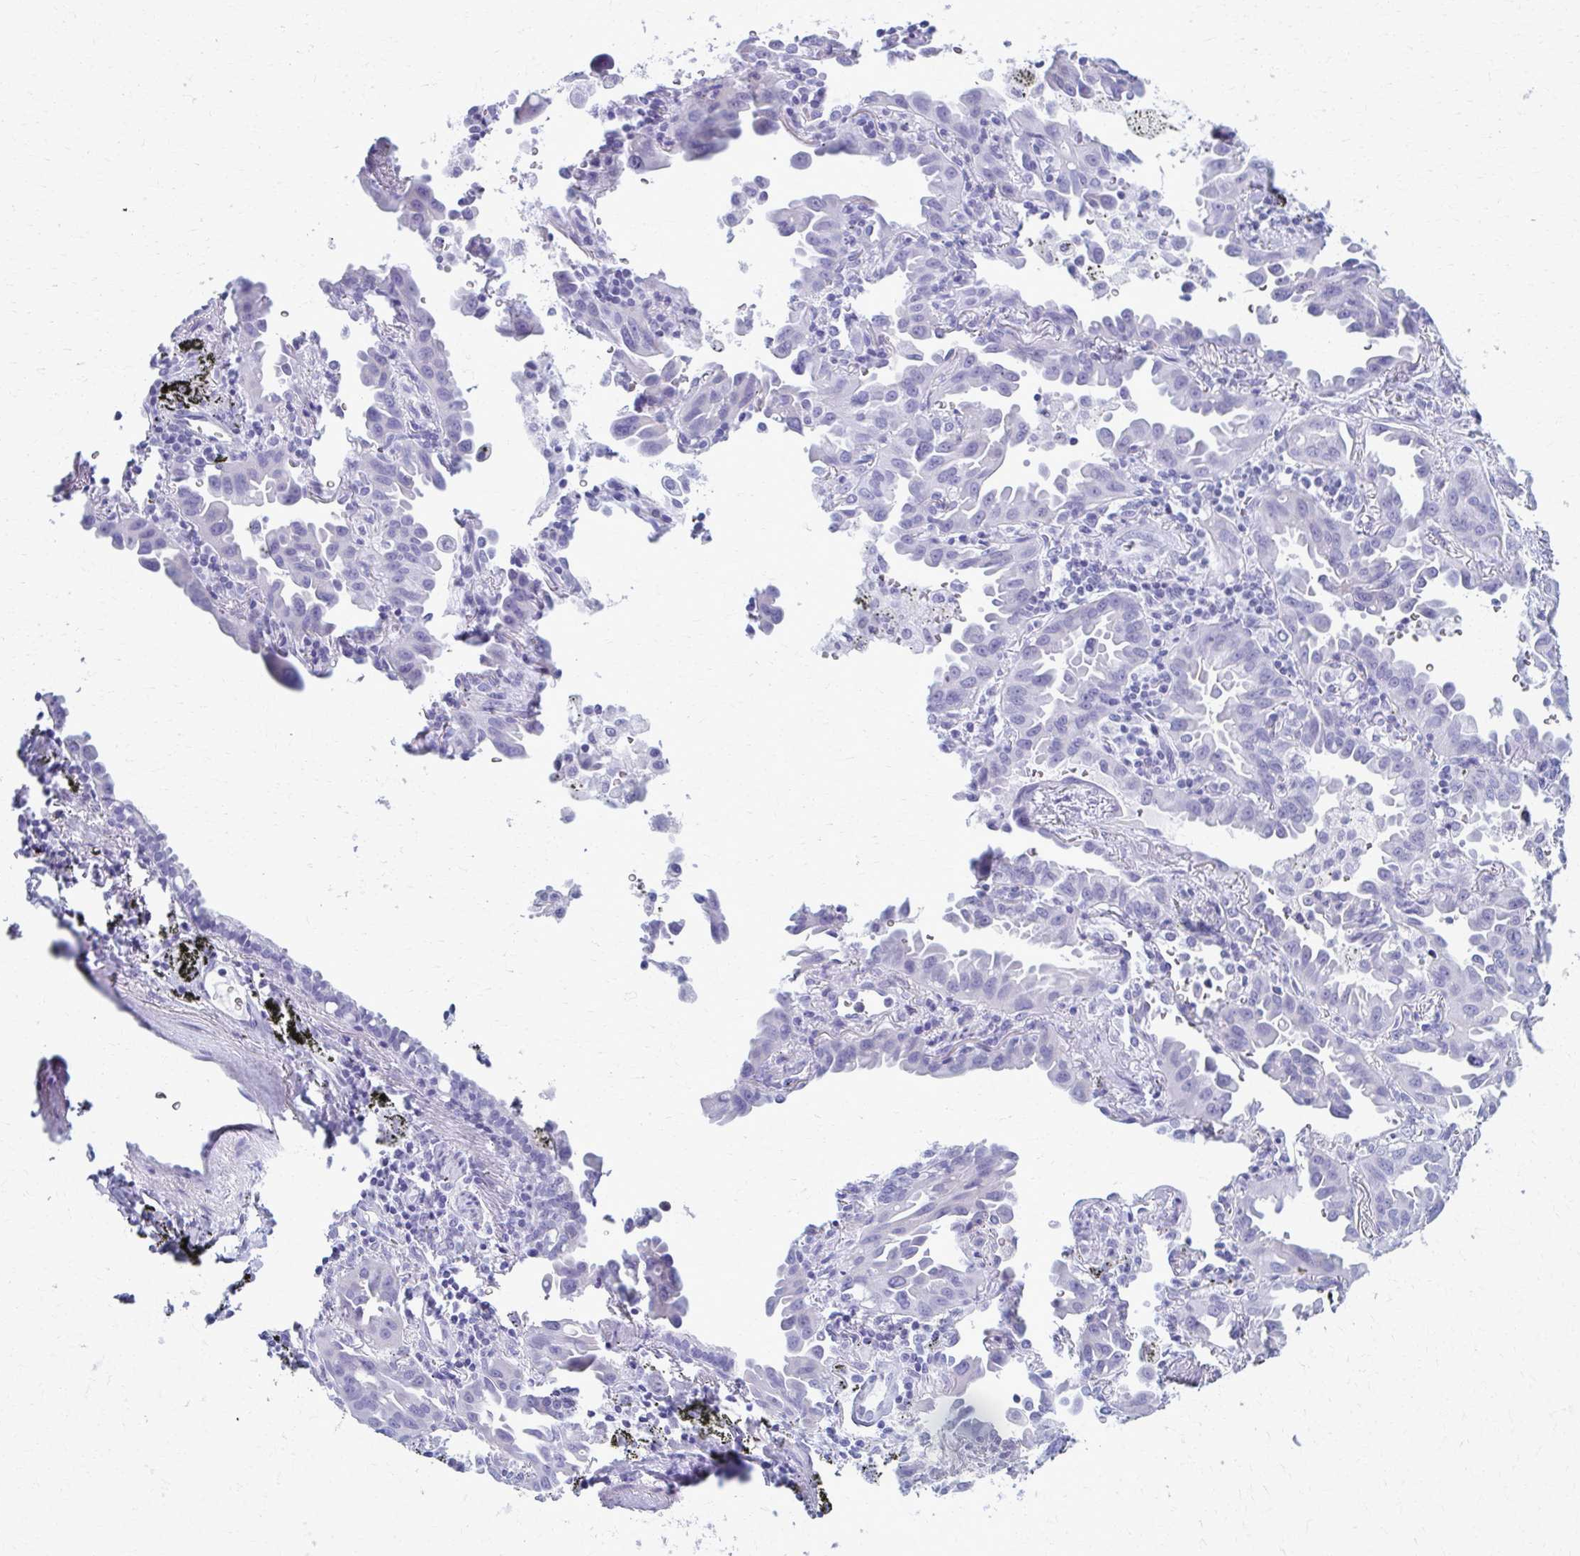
{"staining": {"intensity": "negative", "quantity": "none", "location": "none"}, "tissue": "lung cancer", "cell_type": "Tumor cells", "image_type": "cancer", "snomed": [{"axis": "morphology", "description": "Adenocarcinoma, NOS"}, {"axis": "topography", "description": "Lung"}], "caption": "Photomicrograph shows no protein expression in tumor cells of adenocarcinoma (lung) tissue.", "gene": "MPLKIP", "patient": {"sex": "male", "age": 68}}